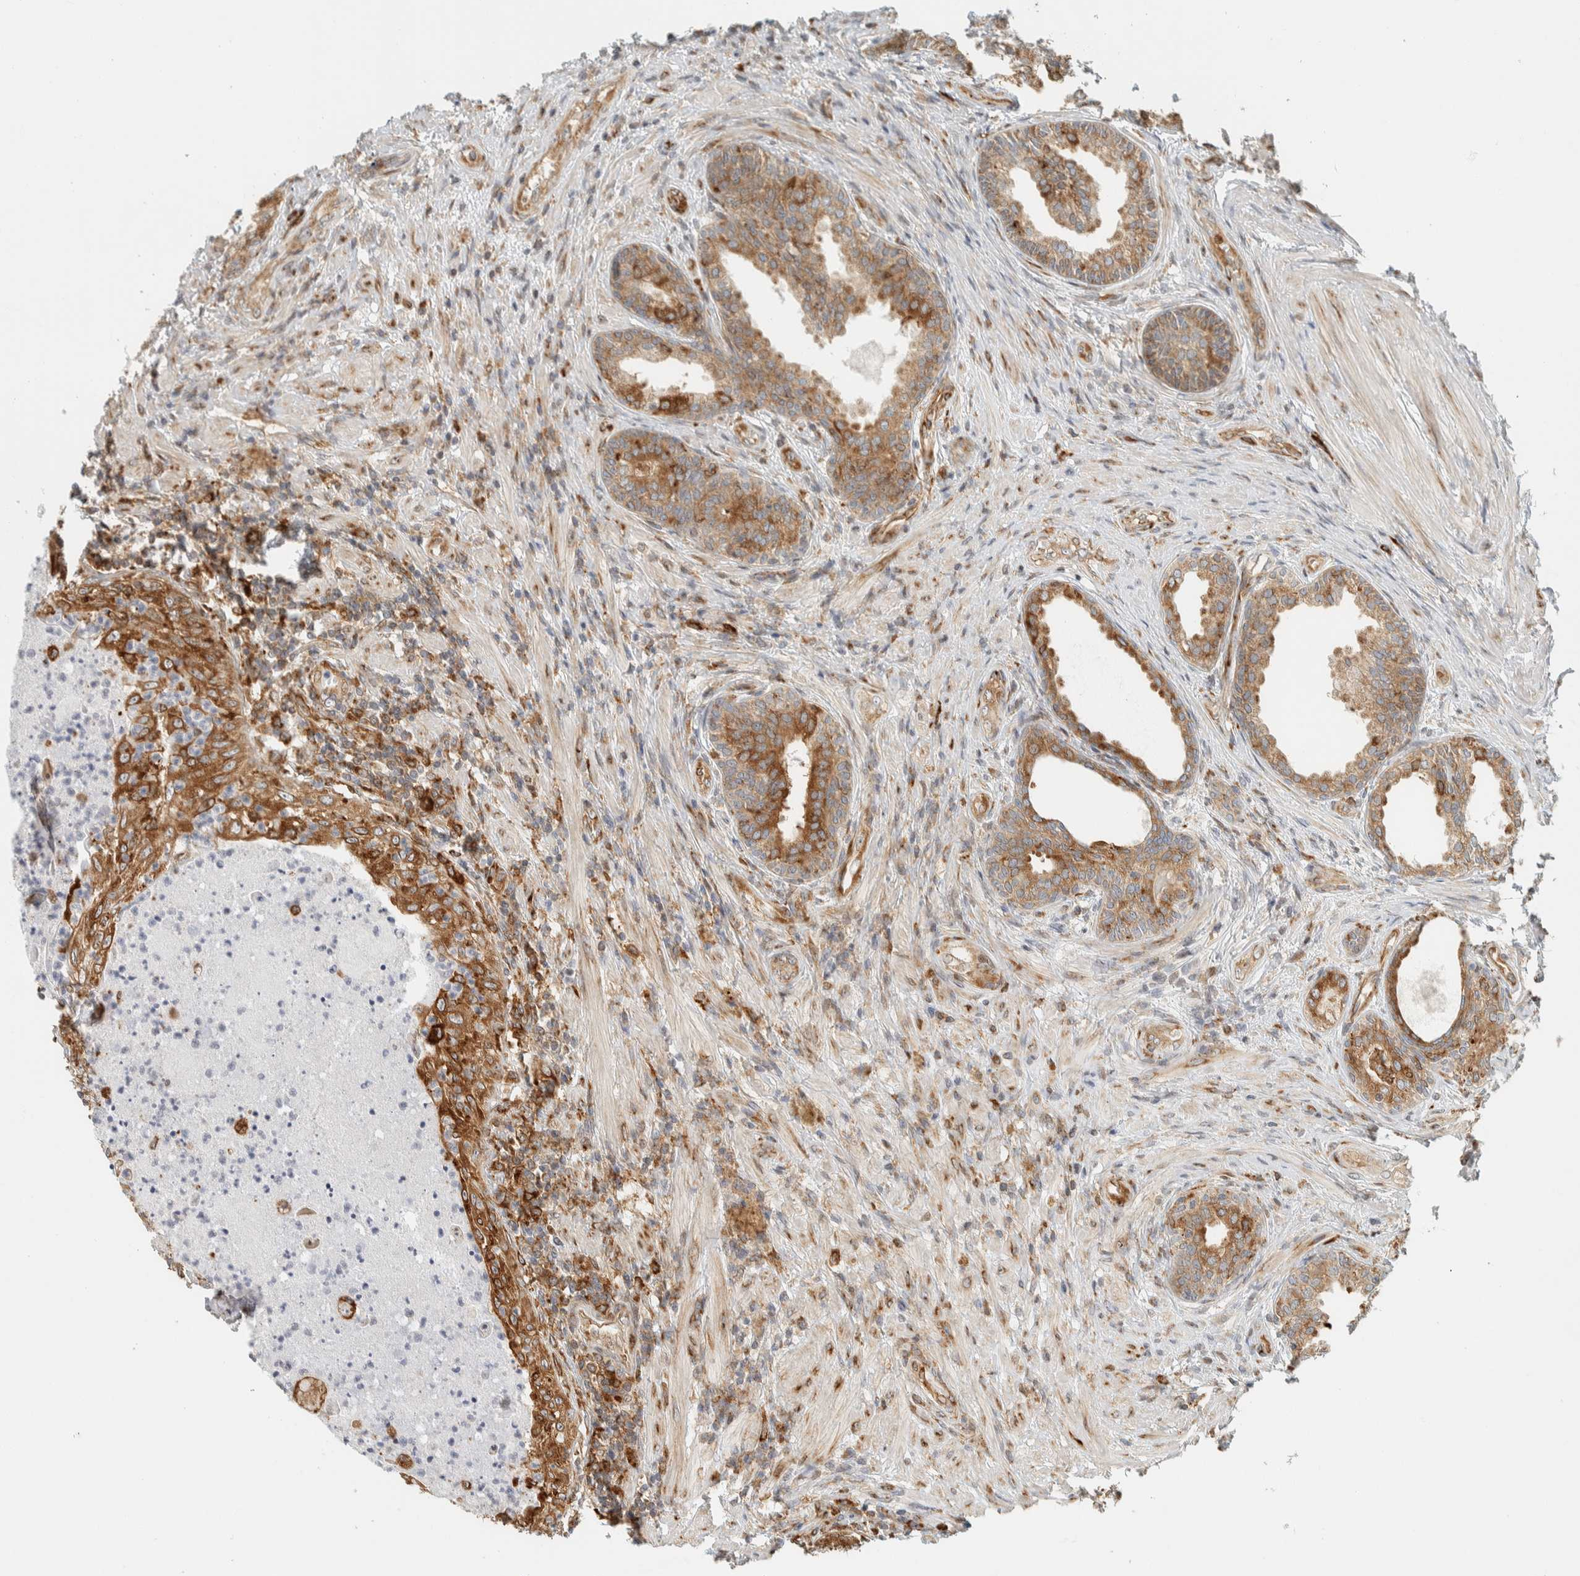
{"staining": {"intensity": "strong", "quantity": ">75%", "location": "cytoplasmic/membranous"}, "tissue": "prostate", "cell_type": "Glandular cells", "image_type": "normal", "snomed": [{"axis": "morphology", "description": "Normal tissue, NOS"}, {"axis": "topography", "description": "Prostate"}], "caption": "Immunohistochemistry (IHC) (DAB) staining of unremarkable human prostate reveals strong cytoplasmic/membranous protein positivity in about >75% of glandular cells. The protein of interest is shown in brown color, while the nuclei are stained blue.", "gene": "LLGL2", "patient": {"sex": "male", "age": 76}}